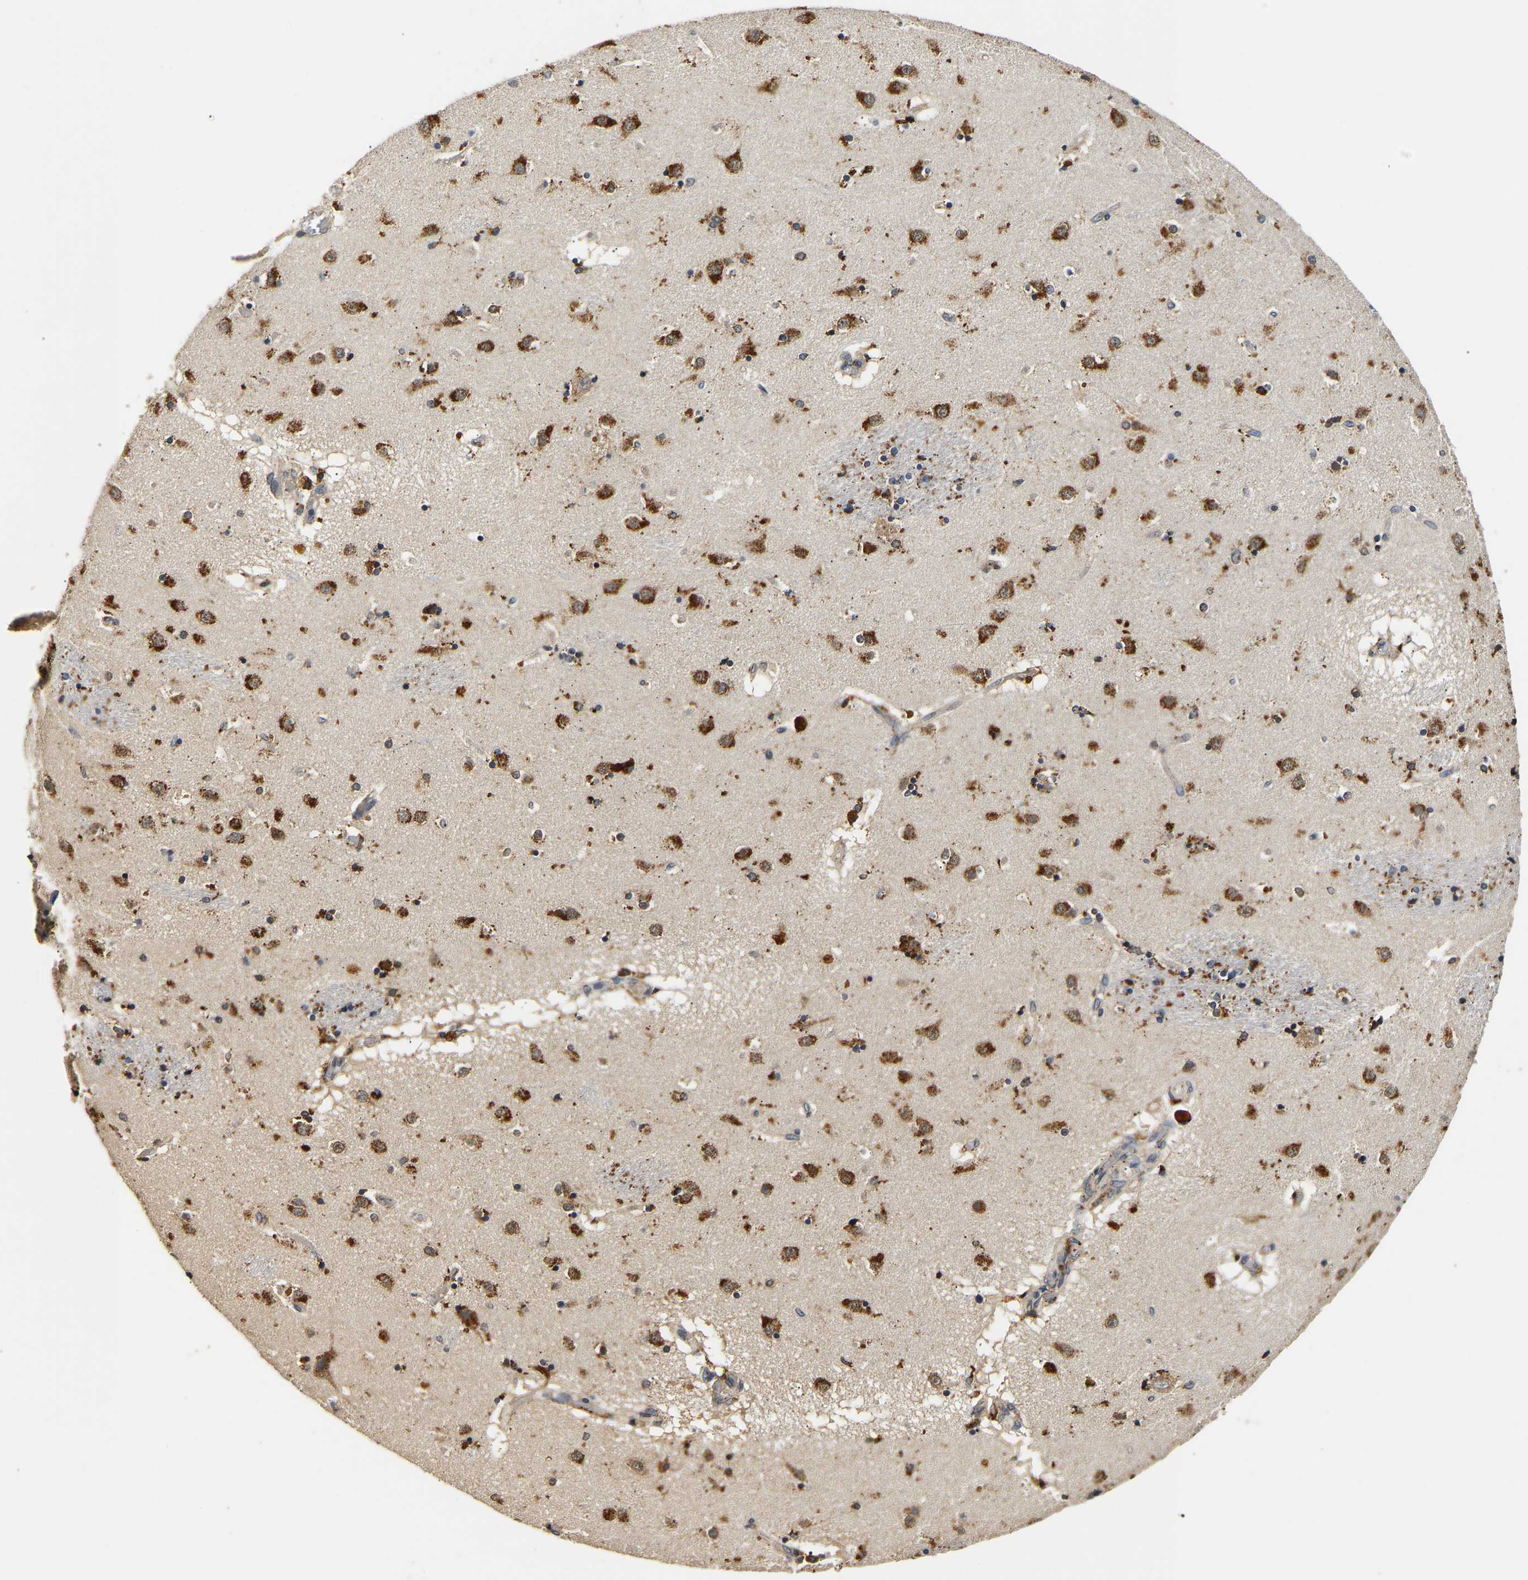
{"staining": {"intensity": "strong", "quantity": "25%-75%", "location": "cytoplasmic/membranous"}, "tissue": "caudate", "cell_type": "Glial cells", "image_type": "normal", "snomed": [{"axis": "morphology", "description": "Normal tissue, NOS"}, {"axis": "topography", "description": "Lateral ventricle wall"}], "caption": "This micrograph displays immunohistochemistry staining of benign human caudate, with high strong cytoplasmic/membranous expression in about 25%-75% of glial cells.", "gene": "SMU1", "patient": {"sex": "male", "age": 70}}